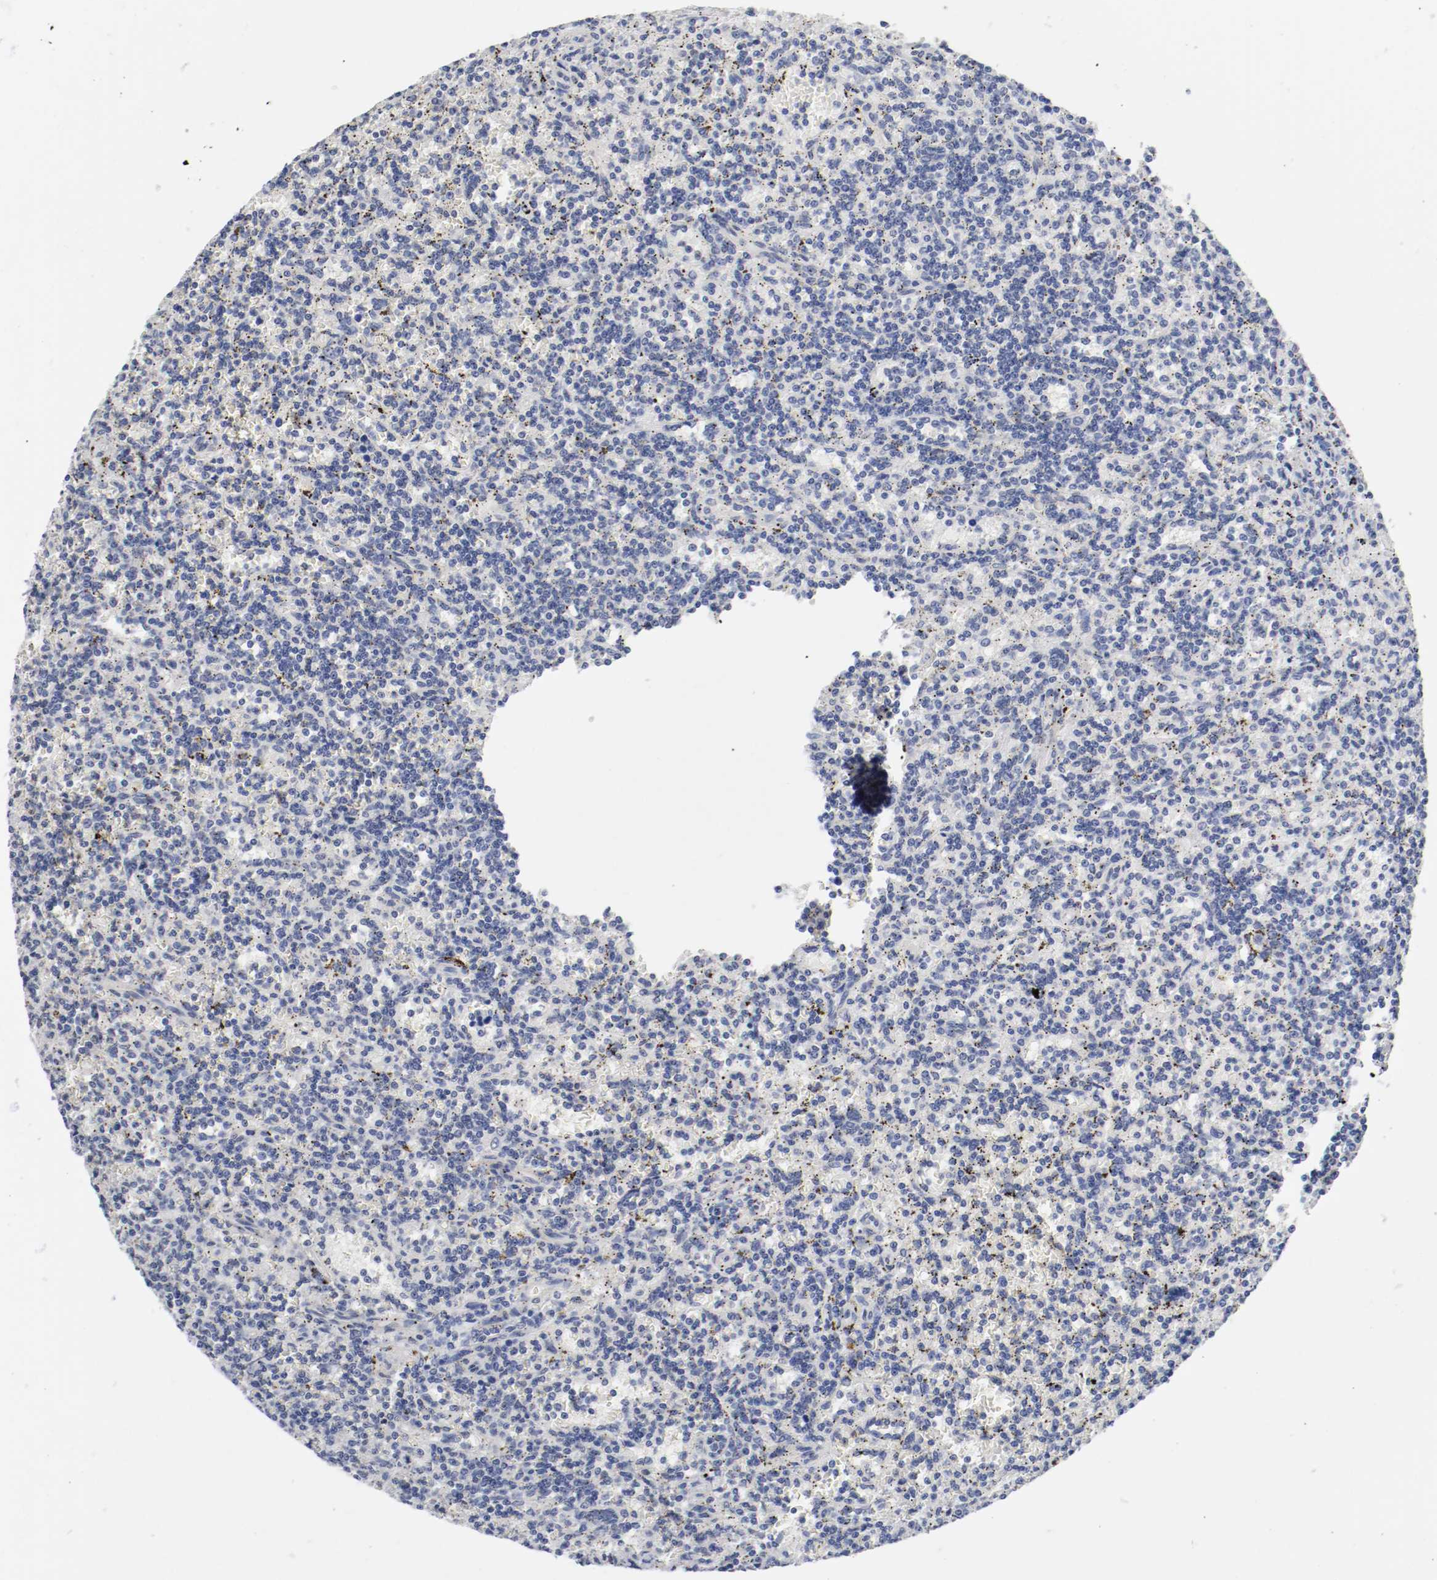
{"staining": {"intensity": "negative", "quantity": "none", "location": "none"}, "tissue": "lymphoma", "cell_type": "Tumor cells", "image_type": "cancer", "snomed": [{"axis": "morphology", "description": "Malignant lymphoma, non-Hodgkin's type, Low grade"}, {"axis": "topography", "description": "Spleen"}], "caption": "A high-resolution micrograph shows IHC staining of lymphoma, which reveals no significant expression in tumor cells. The staining is performed using DAB (3,3'-diaminobenzidine) brown chromogen with nuclei counter-stained in using hematoxylin.", "gene": "FOSL2", "patient": {"sex": "male", "age": 73}}